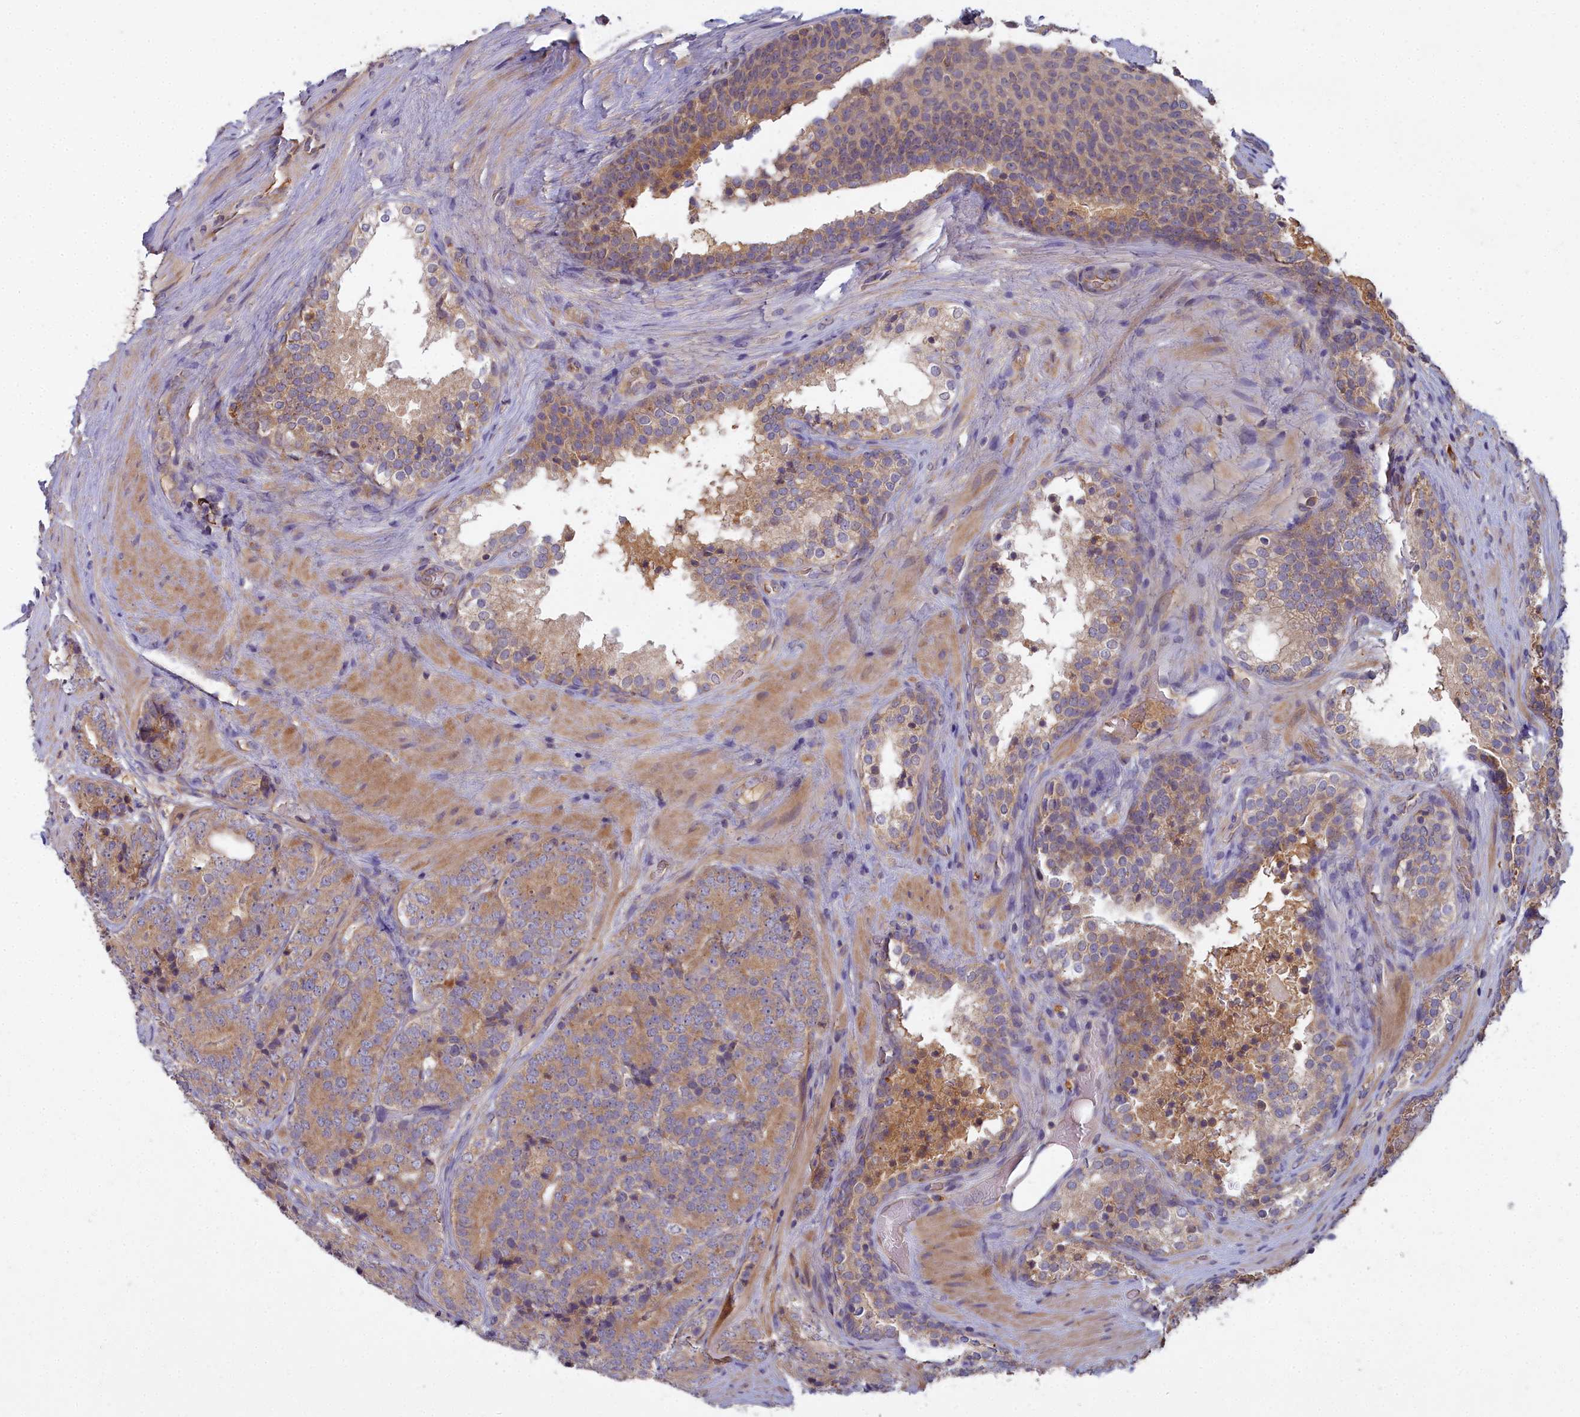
{"staining": {"intensity": "moderate", "quantity": ">75%", "location": "cytoplasmic/membranous"}, "tissue": "prostate cancer", "cell_type": "Tumor cells", "image_type": "cancer", "snomed": [{"axis": "morphology", "description": "Adenocarcinoma, High grade"}, {"axis": "topography", "description": "Prostate"}], "caption": "Immunohistochemistry micrograph of neoplastic tissue: human high-grade adenocarcinoma (prostate) stained using IHC displays medium levels of moderate protein expression localized specifically in the cytoplasmic/membranous of tumor cells, appearing as a cytoplasmic/membranous brown color.", "gene": "CCDC167", "patient": {"sex": "male", "age": 56}}